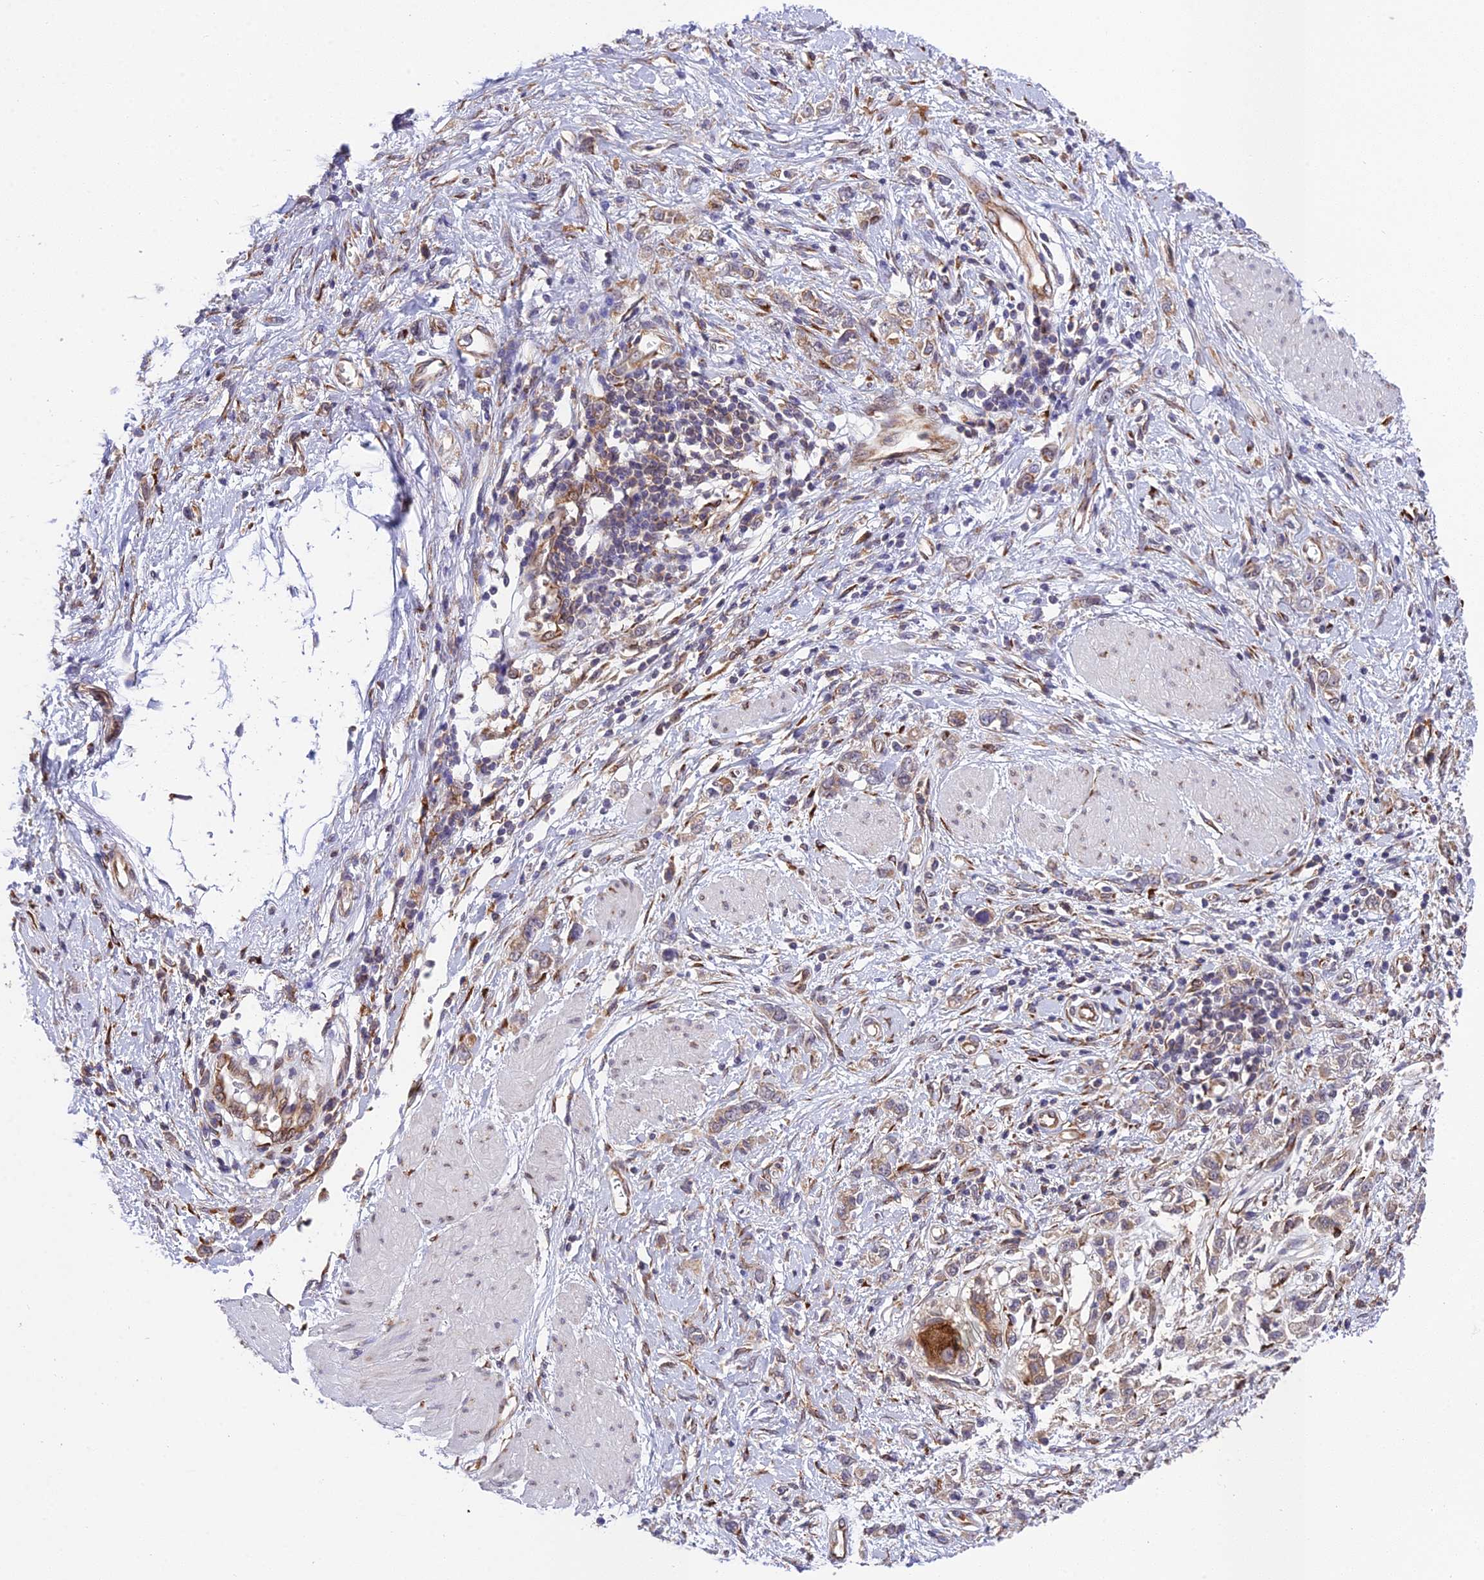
{"staining": {"intensity": "weak", "quantity": "25%-75%", "location": "cytoplasmic/membranous"}, "tissue": "stomach cancer", "cell_type": "Tumor cells", "image_type": "cancer", "snomed": [{"axis": "morphology", "description": "Adenocarcinoma, NOS"}, {"axis": "topography", "description": "Stomach"}], "caption": "Stomach adenocarcinoma stained with immunohistochemistry (IHC) reveals weak cytoplasmic/membranous positivity in approximately 25%-75% of tumor cells. The protein is shown in brown color, while the nuclei are stained blue.", "gene": "DHCR7", "patient": {"sex": "female", "age": 76}}